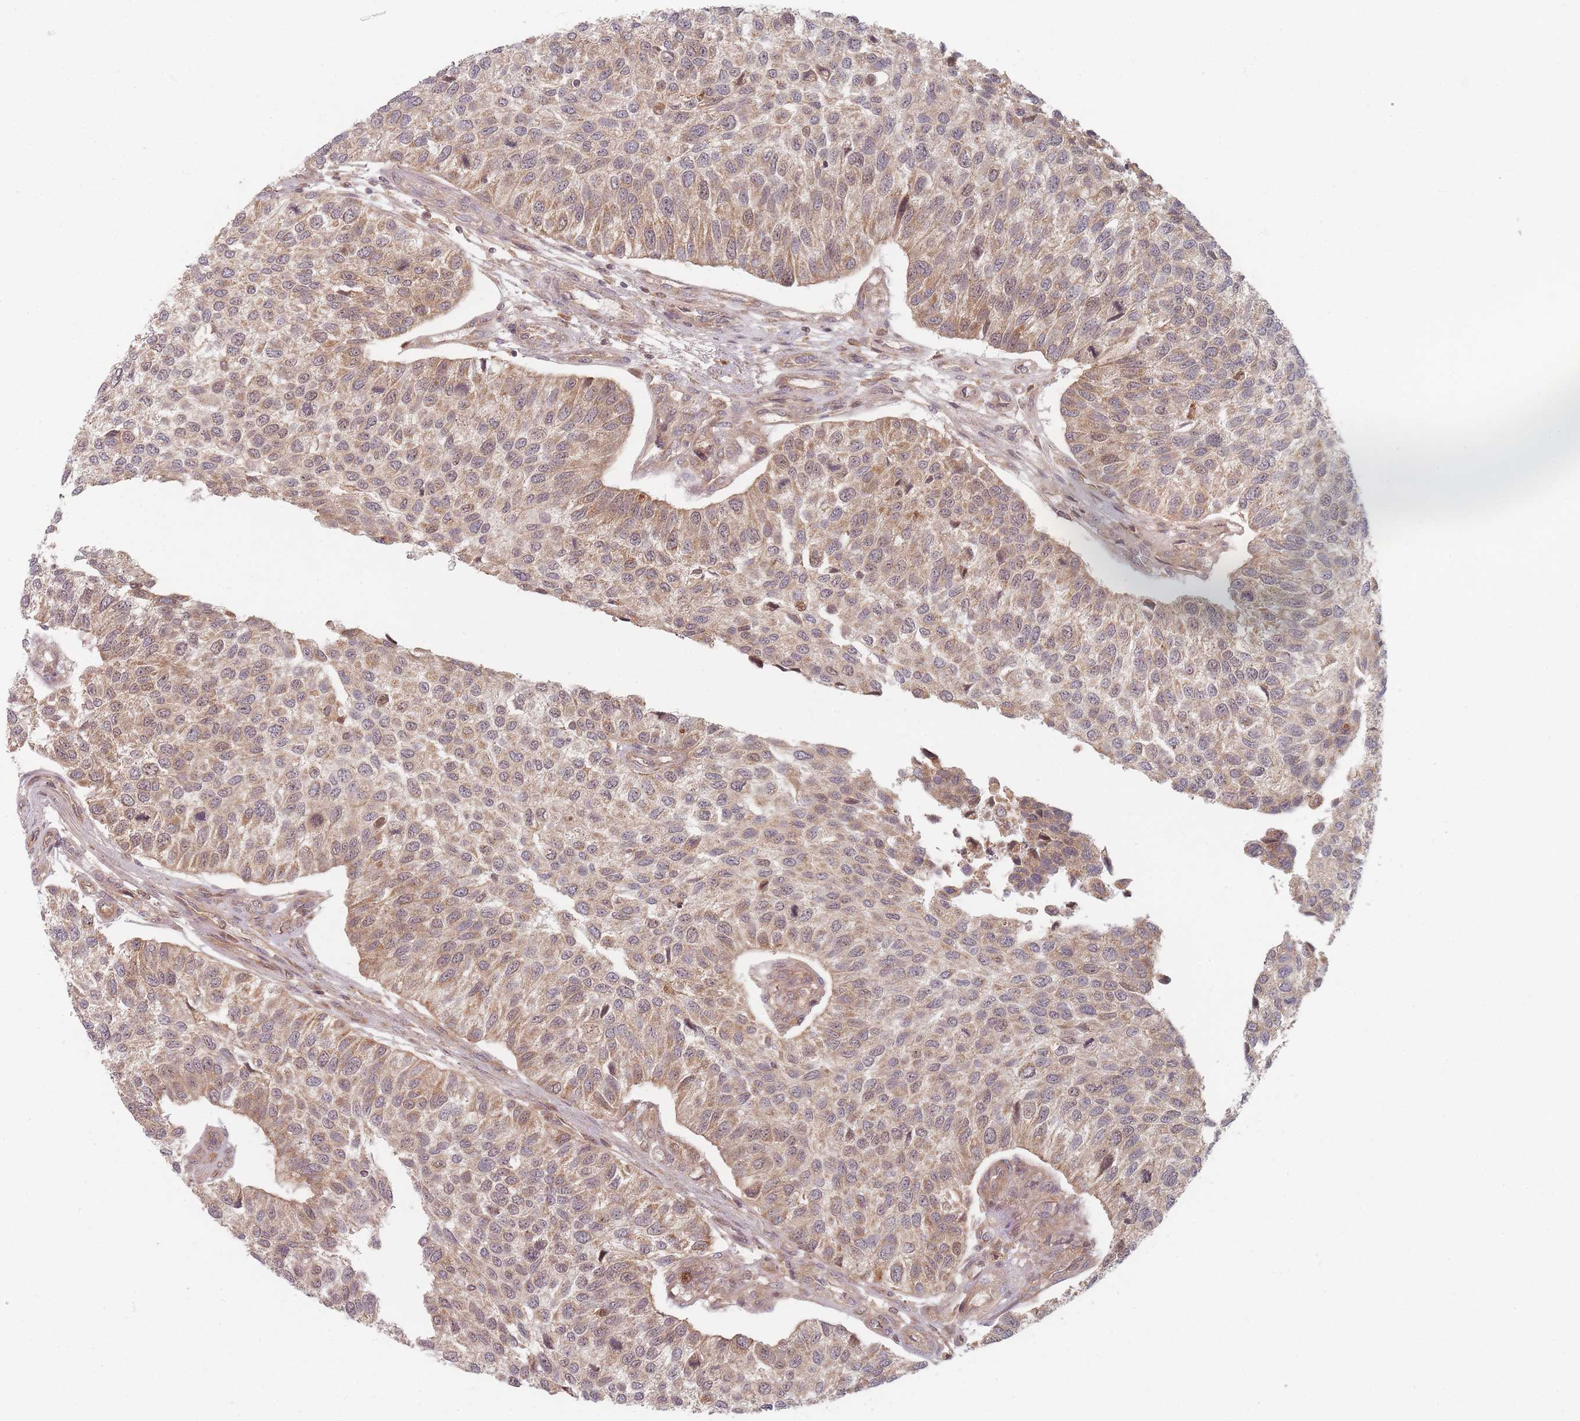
{"staining": {"intensity": "moderate", "quantity": ">75%", "location": "cytoplasmic/membranous"}, "tissue": "urothelial cancer", "cell_type": "Tumor cells", "image_type": "cancer", "snomed": [{"axis": "morphology", "description": "Urothelial carcinoma, NOS"}, {"axis": "topography", "description": "Urinary bladder"}], "caption": "DAB (3,3'-diaminobenzidine) immunohistochemical staining of urothelial cancer reveals moderate cytoplasmic/membranous protein positivity in about >75% of tumor cells.", "gene": "RADX", "patient": {"sex": "male", "age": 55}}